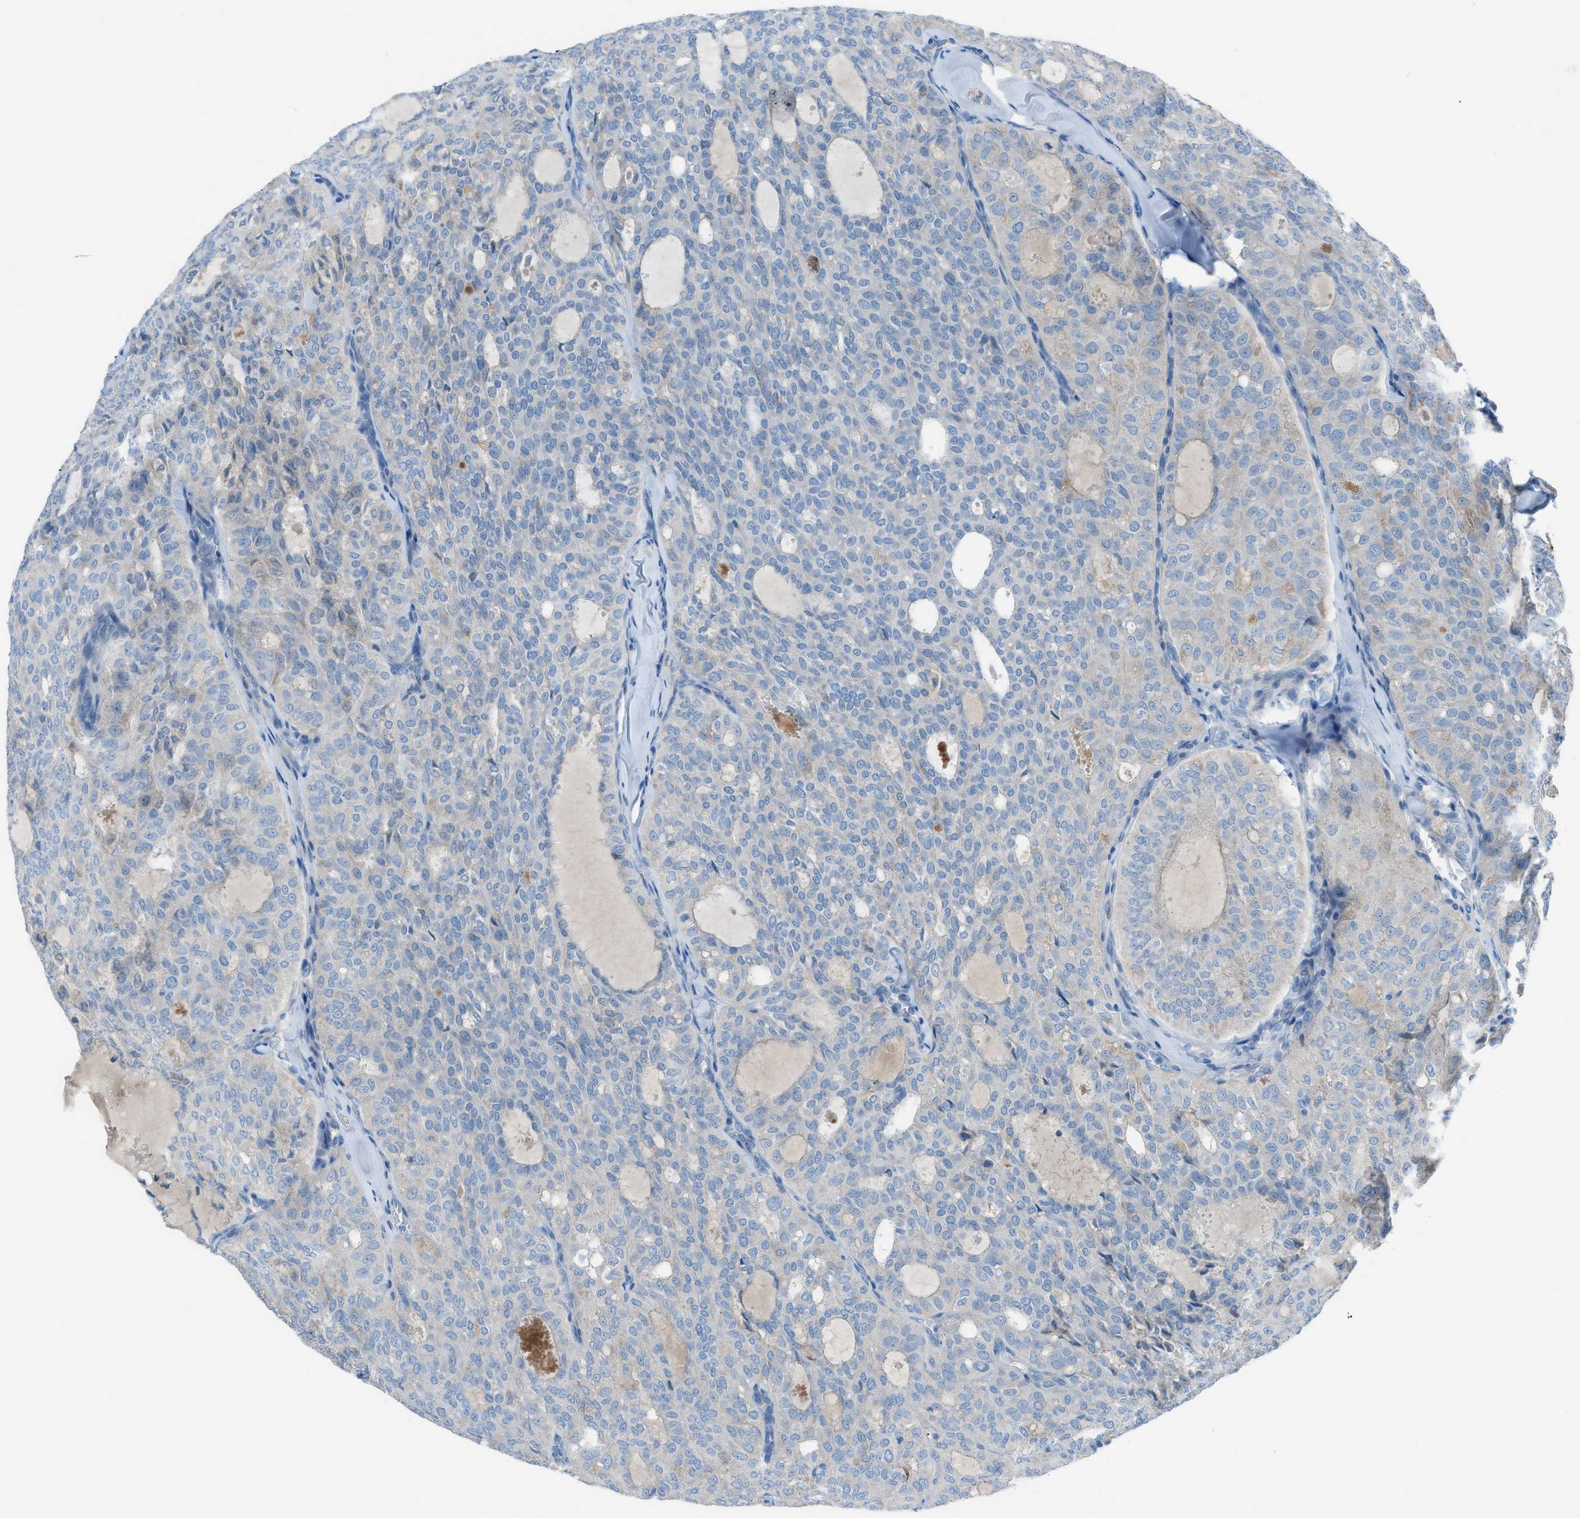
{"staining": {"intensity": "weak", "quantity": "<25%", "location": "cytoplasmic/membranous"}, "tissue": "thyroid cancer", "cell_type": "Tumor cells", "image_type": "cancer", "snomed": [{"axis": "morphology", "description": "Follicular adenoma carcinoma, NOS"}, {"axis": "topography", "description": "Thyroid gland"}], "caption": "High power microscopy micrograph of an IHC histopathology image of follicular adenoma carcinoma (thyroid), revealing no significant expression in tumor cells. Nuclei are stained in blue.", "gene": "C5AR2", "patient": {"sex": "male", "age": 75}}